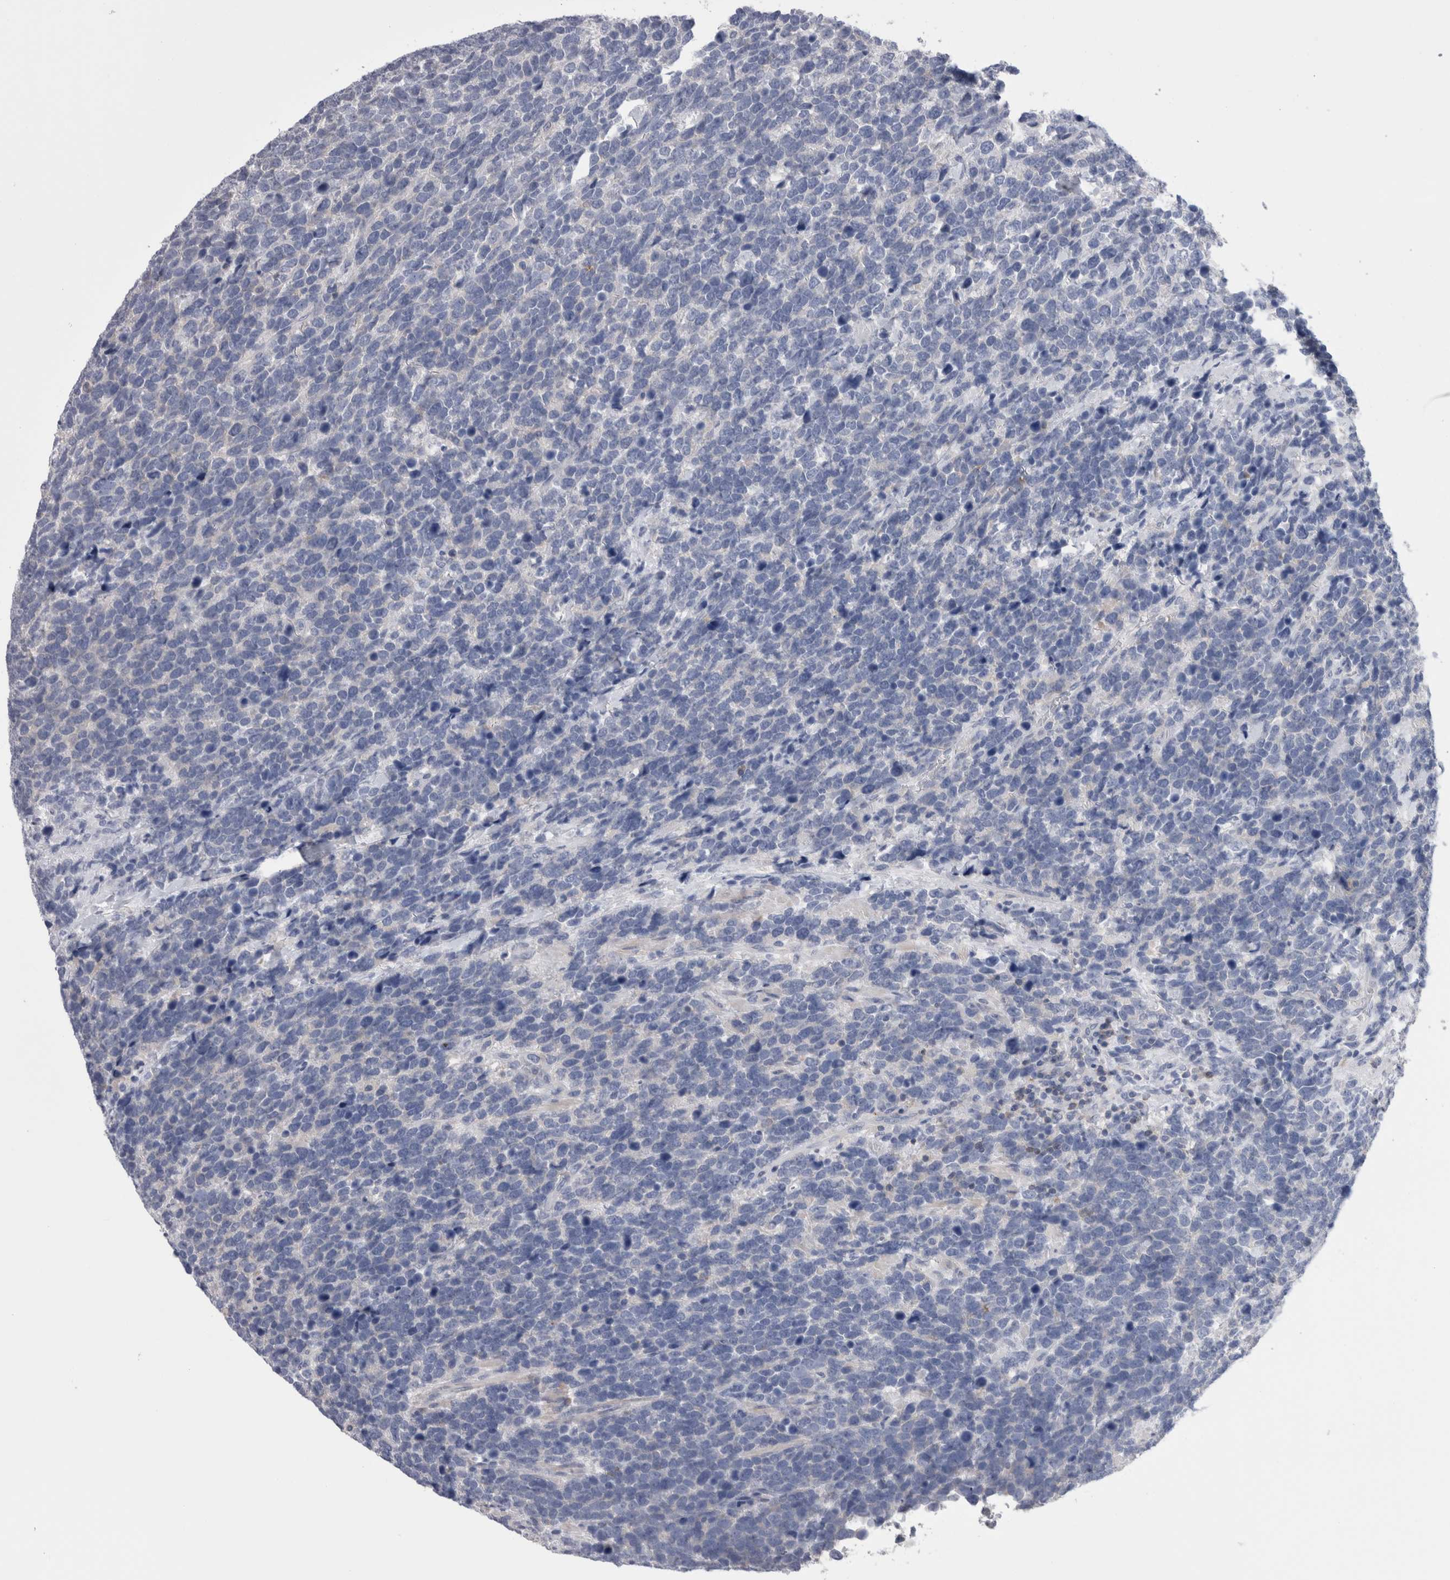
{"staining": {"intensity": "negative", "quantity": "none", "location": "none"}, "tissue": "urothelial cancer", "cell_type": "Tumor cells", "image_type": "cancer", "snomed": [{"axis": "morphology", "description": "Urothelial carcinoma, High grade"}, {"axis": "topography", "description": "Urinary bladder"}], "caption": "Urothelial carcinoma (high-grade) was stained to show a protein in brown. There is no significant staining in tumor cells.", "gene": "DCTN6", "patient": {"sex": "female", "age": 82}}